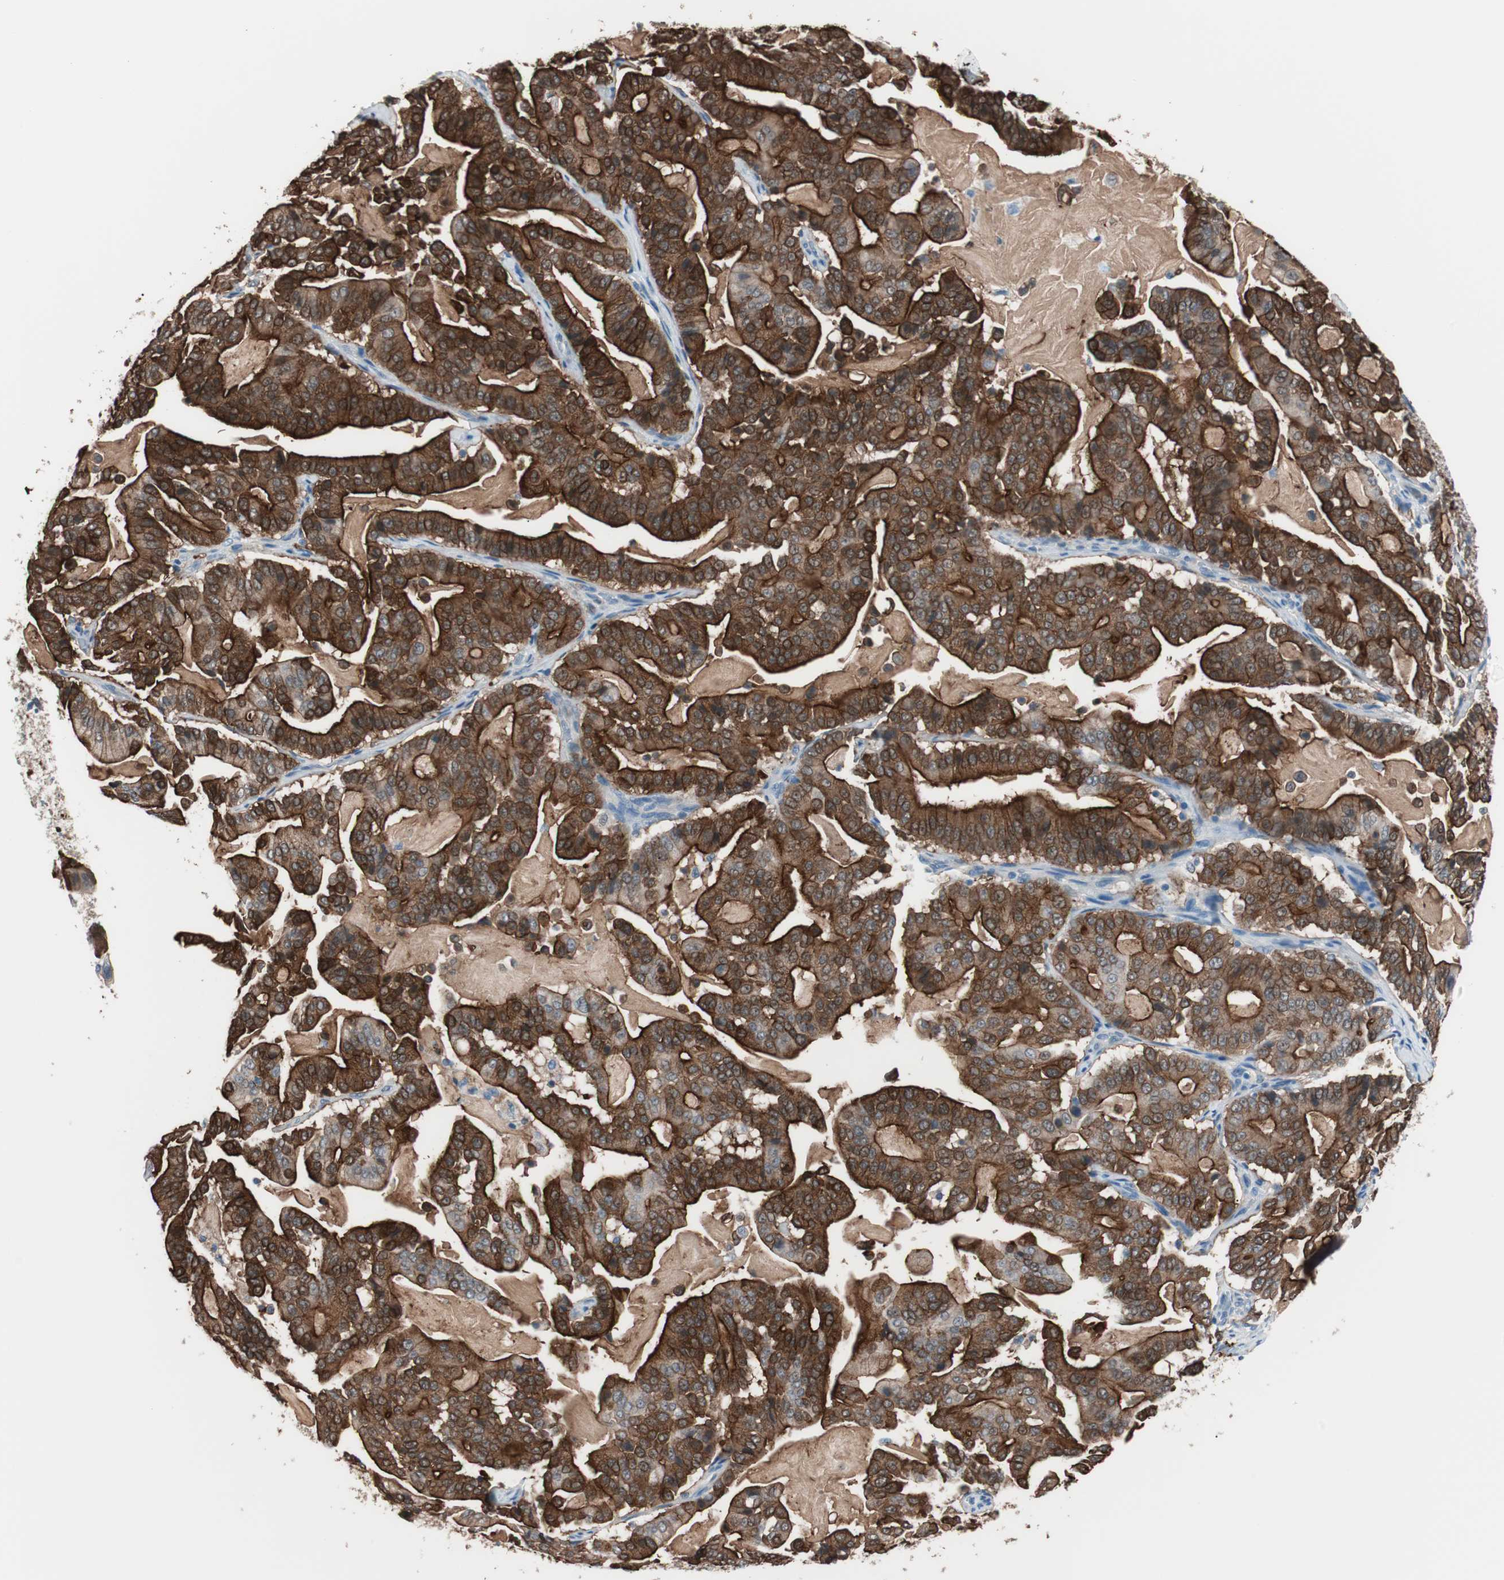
{"staining": {"intensity": "strong", "quantity": ">75%", "location": "cytoplasmic/membranous,nuclear"}, "tissue": "pancreatic cancer", "cell_type": "Tumor cells", "image_type": "cancer", "snomed": [{"axis": "morphology", "description": "Adenocarcinoma, NOS"}, {"axis": "topography", "description": "Pancreas"}], "caption": "Adenocarcinoma (pancreatic) was stained to show a protein in brown. There is high levels of strong cytoplasmic/membranous and nuclear positivity in approximately >75% of tumor cells. The staining was performed using DAB (3,3'-diaminobenzidine) to visualize the protein expression in brown, while the nuclei were stained in blue with hematoxylin (Magnification: 20x).", "gene": "VIL1", "patient": {"sex": "male", "age": 63}}